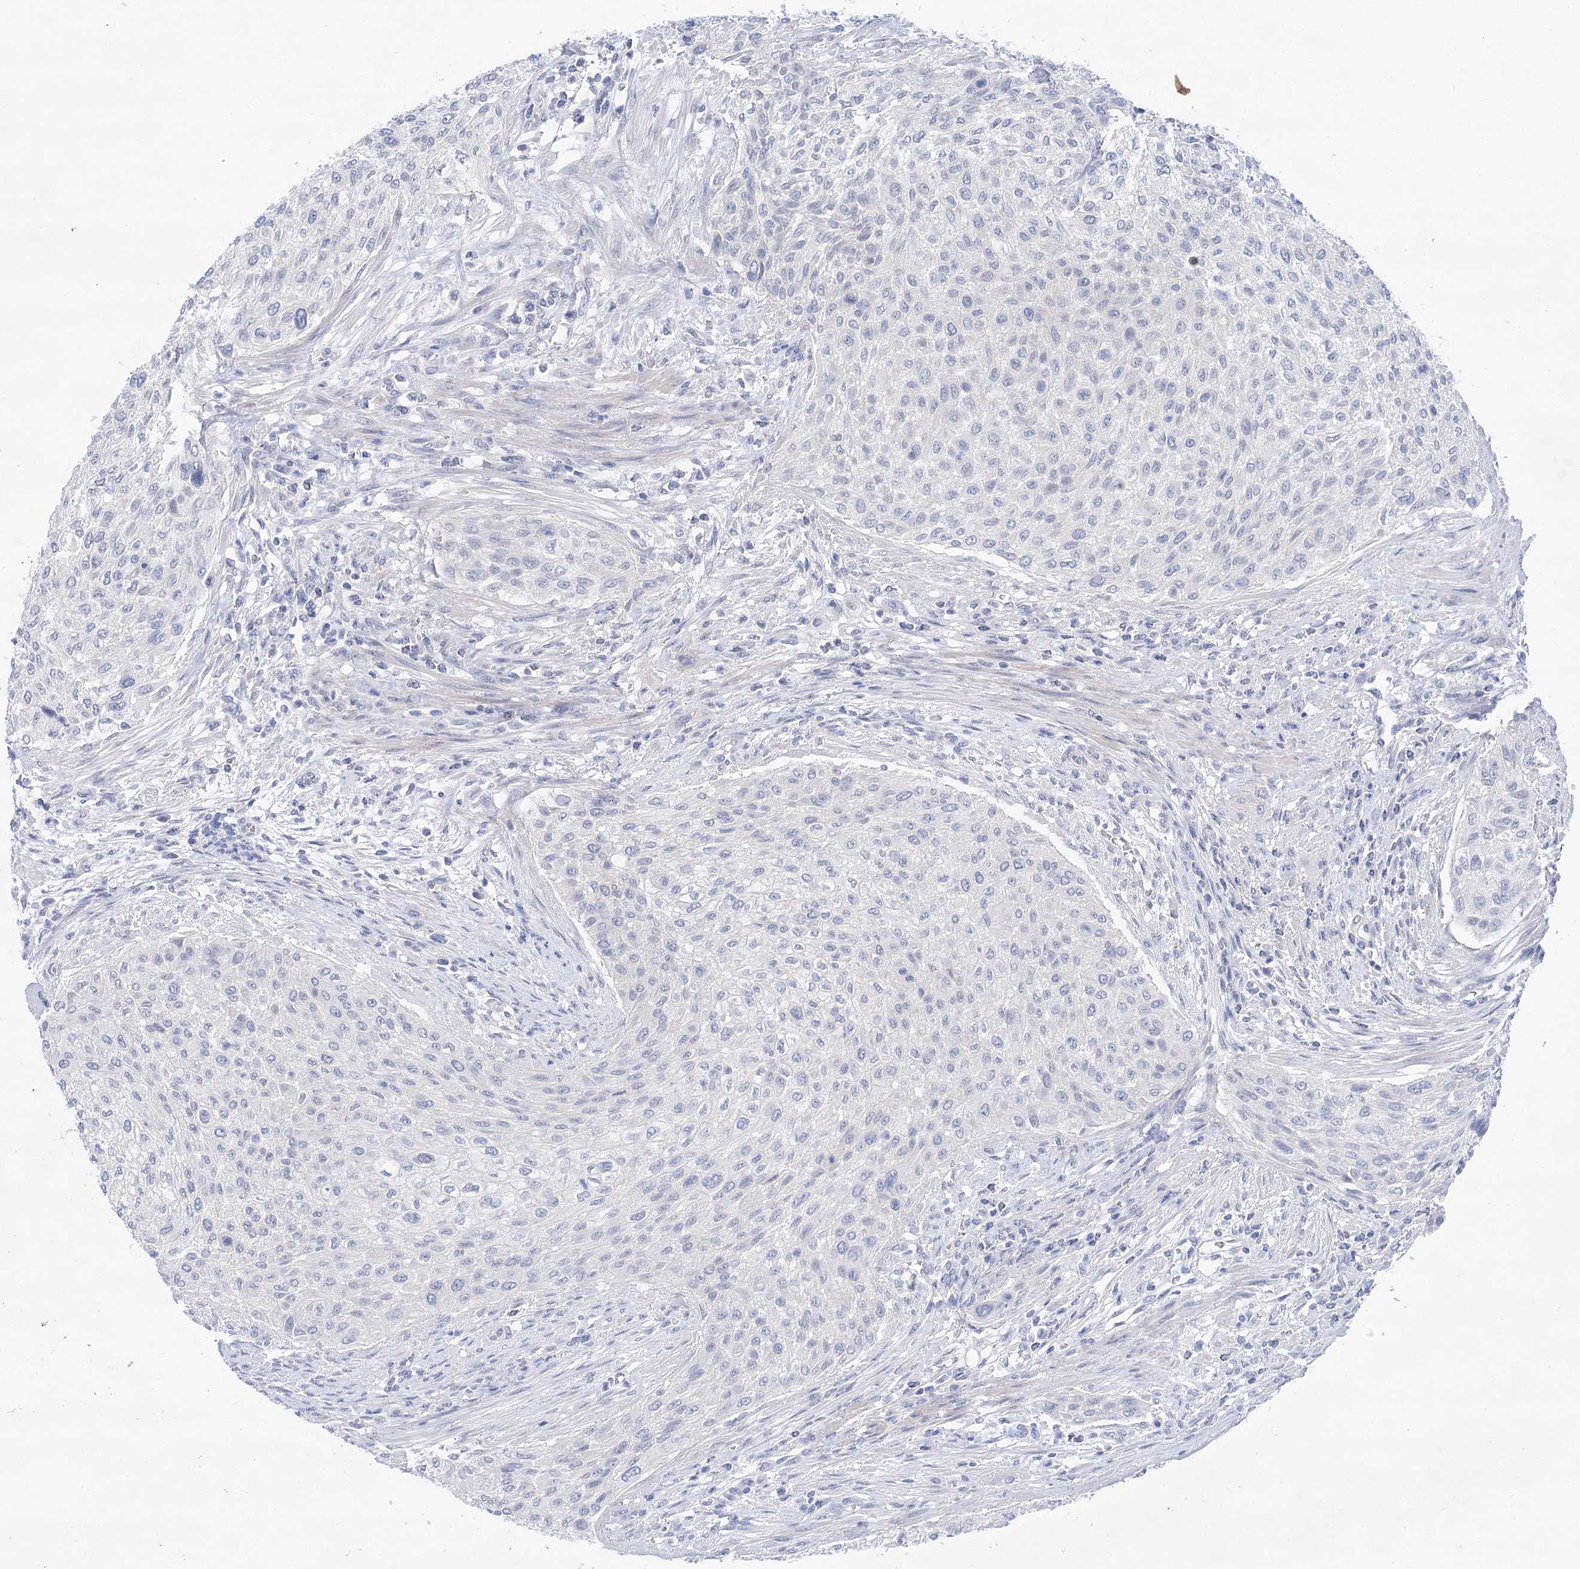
{"staining": {"intensity": "negative", "quantity": "none", "location": "none"}, "tissue": "urothelial cancer", "cell_type": "Tumor cells", "image_type": "cancer", "snomed": [{"axis": "morphology", "description": "Urothelial carcinoma, High grade"}, {"axis": "topography", "description": "Urinary bladder"}], "caption": "Immunohistochemistry of urothelial cancer exhibits no positivity in tumor cells. (Stains: DAB immunohistochemistry with hematoxylin counter stain, Microscopy: brightfield microscopy at high magnification).", "gene": "LALBA", "patient": {"sex": "male", "age": 35}}